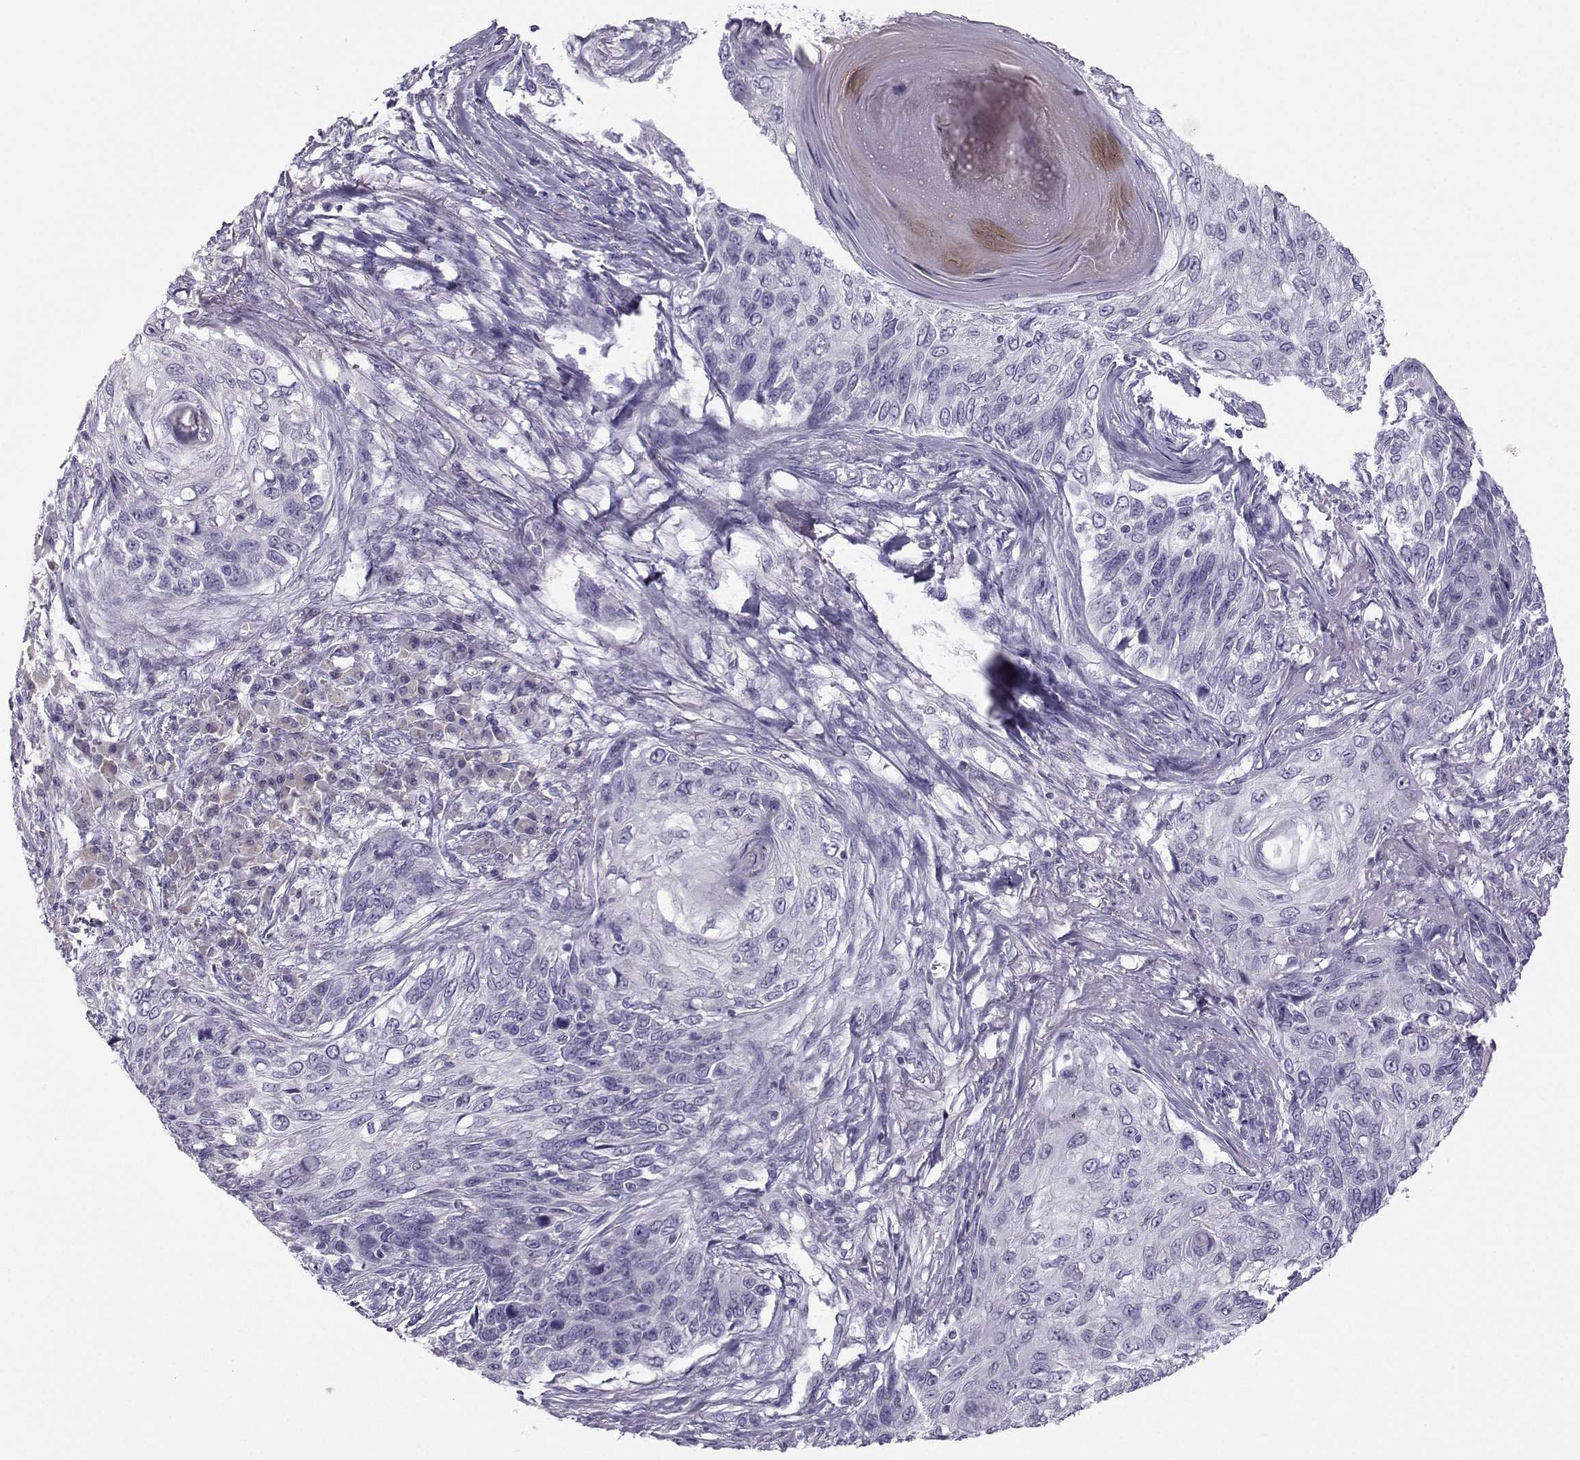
{"staining": {"intensity": "negative", "quantity": "none", "location": "none"}, "tissue": "skin cancer", "cell_type": "Tumor cells", "image_type": "cancer", "snomed": [{"axis": "morphology", "description": "Squamous cell carcinoma, NOS"}, {"axis": "topography", "description": "Skin"}], "caption": "Skin cancer (squamous cell carcinoma) stained for a protein using immunohistochemistry (IHC) demonstrates no expression tumor cells.", "gene": "ARMC2", "patient": {"sex": "male", "age": 92}}